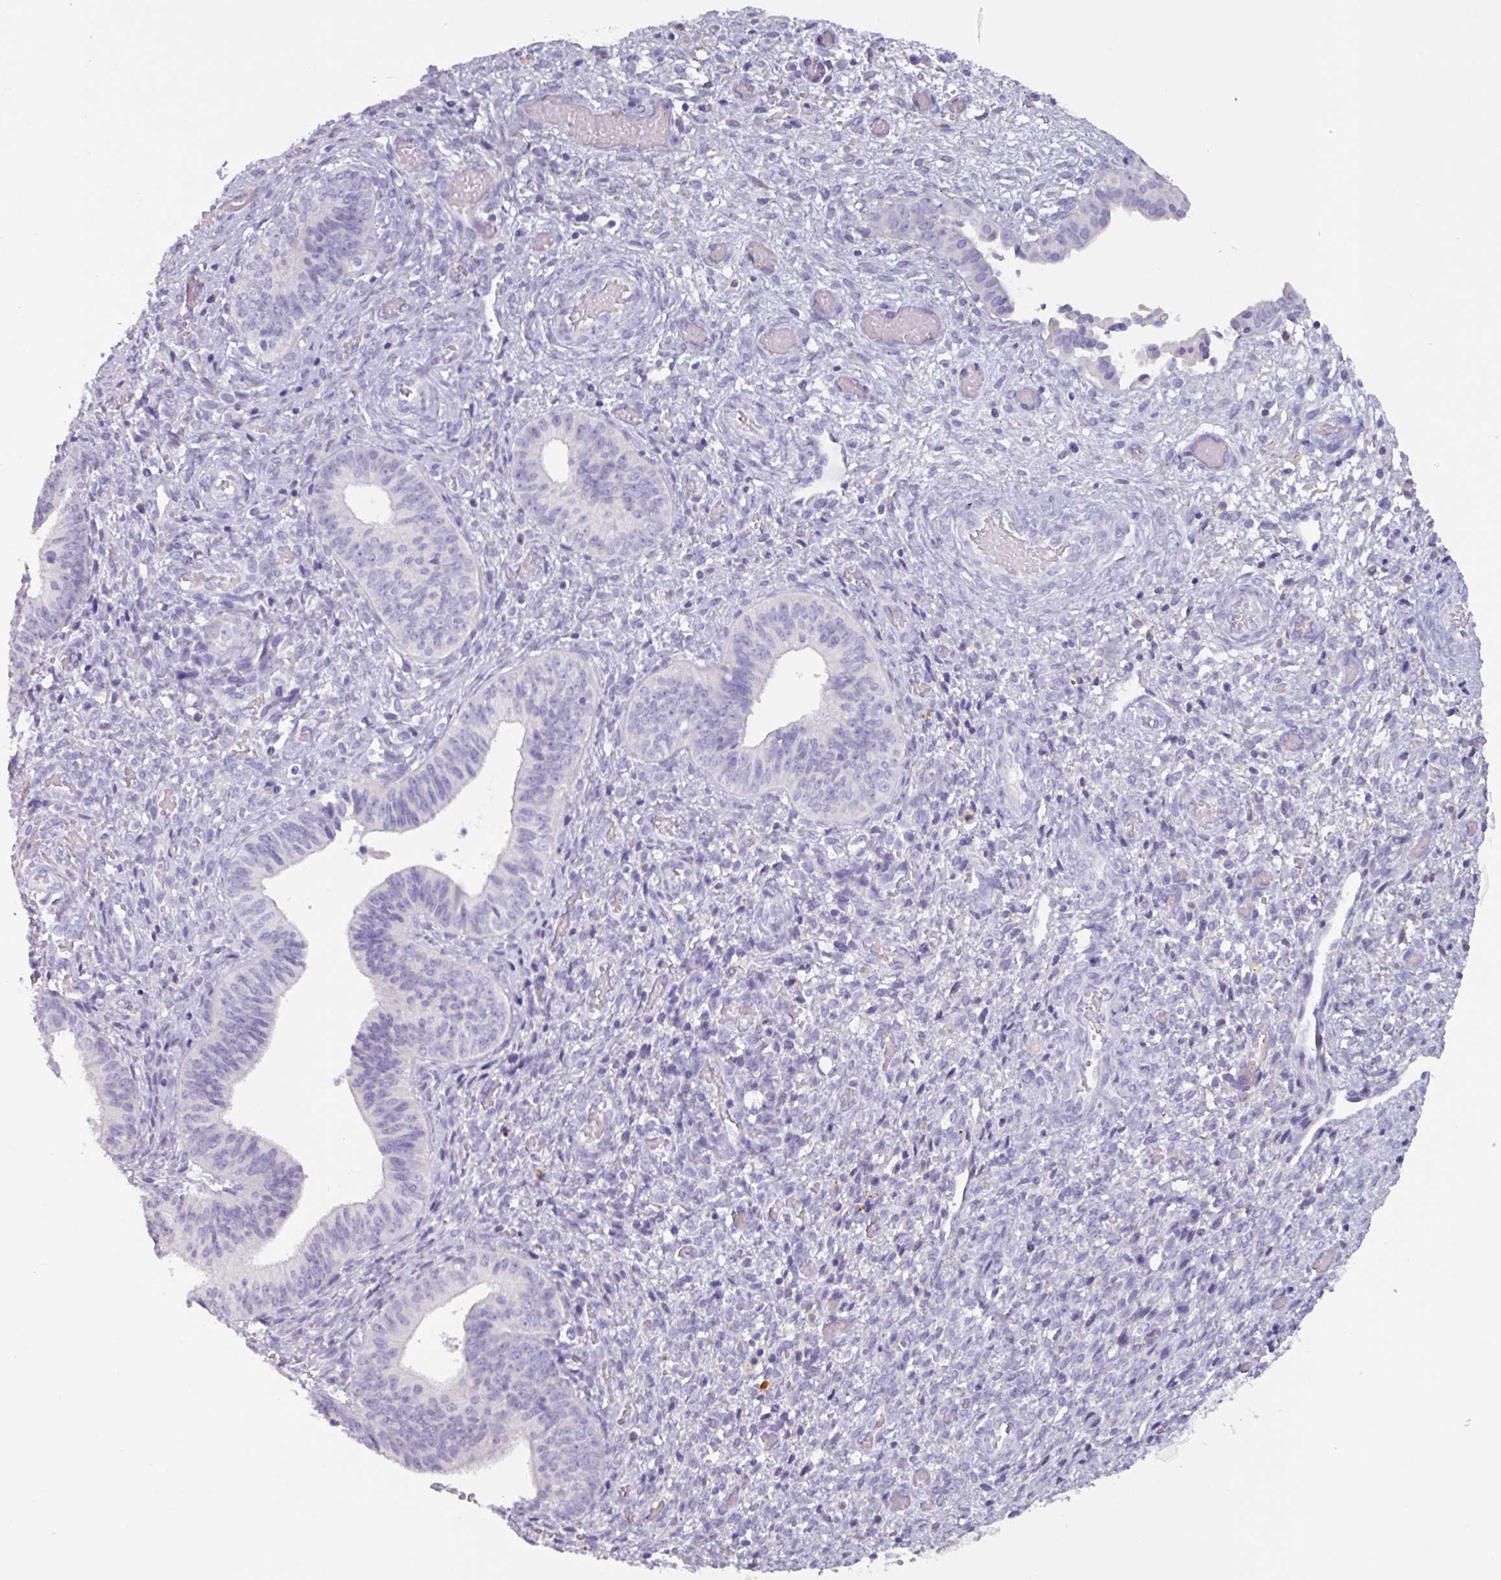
{"staining": {"intensity": "negative", "quantity": "none", "location": "none"}, "tissue": "cervical cancer", "cell_type": "Tumor cells", "image_type": "cancer", "snomed": [{"axis": "morphology", "description": "Squamous cell carcinoma, NOS"}, {"axis": "topography", "description": "Cervix"}], "caption": "High magnification brightfield microscopy of squamous cell carcinoma (cervical) stained with DAB (brown) and counterstained with hematoxylin (blue): tumor cells show no significant staining.", "gene": "OR2T10", "patient": {"sex": "female", "age": 59}}